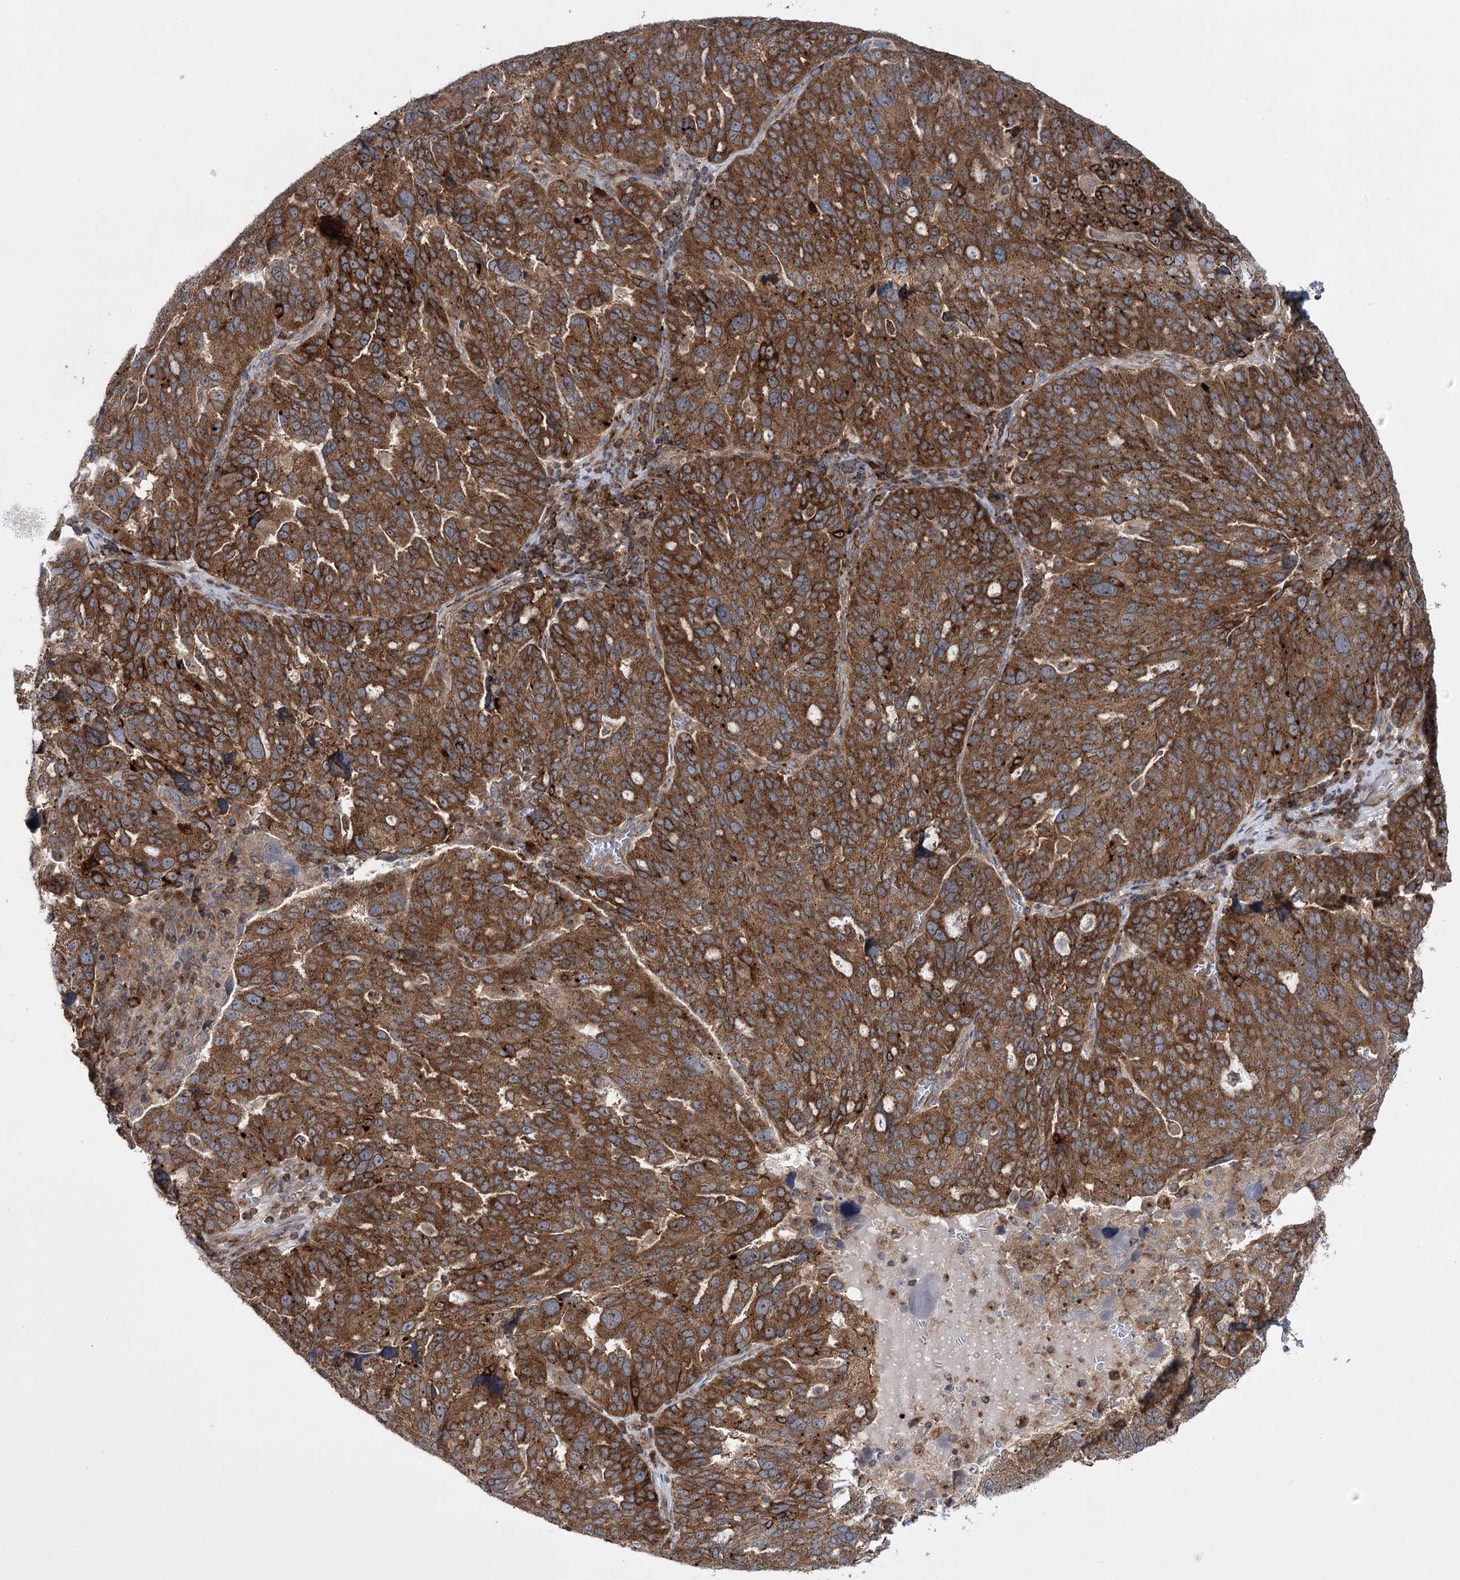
{"staining": {"intensity": "strong", "quantity": ">75%", "location": "cytoplasmic/membranous"}, "tissue": "ovarian cancer", "cell_type": "Tumor cells", "image_type": "cancer", "snomed": [{"axis": "morphology", "description": "Cystadenocarcinoma, serous, NOS"}, {"axis": "topography", "description": "Ovary"}], "caption": "There is high levels of strong cytoplasmic/membranous positivity in tumor cells of ovarian serous cystadenocarcinoma, as demonstrated by immunohistochemical staining (brown color).", "gene": "ZNF622", "patient": {"sex": "female", "age": 59}}